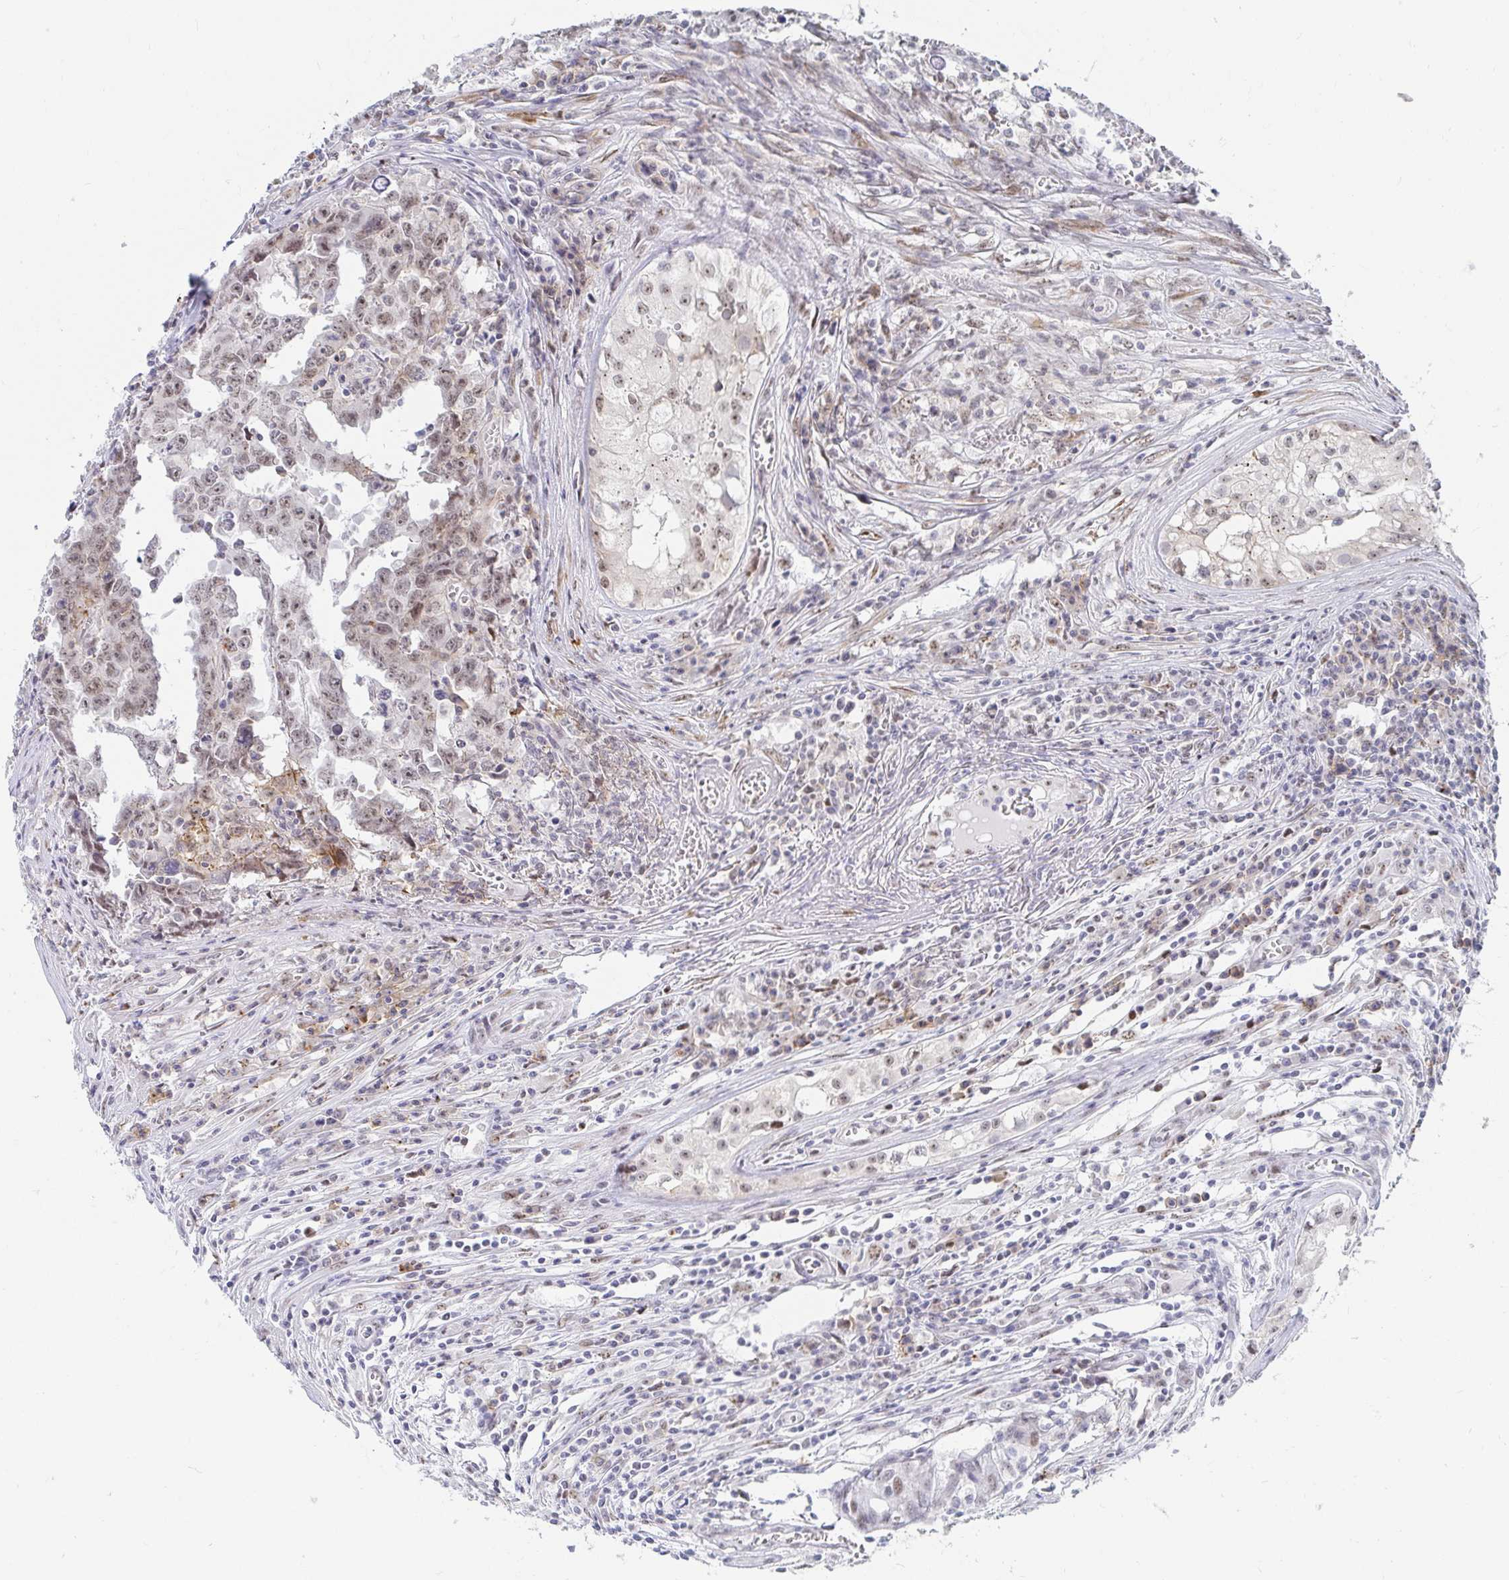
{"staining": {"intensity": "weak", "quantity": ">75%", "location": "nuclear"}, "tissue": "testis cancer", "cell_type": "Tumor cells", "image_type": "cancer", "snomed": [{"axis": "morphology", "description": "Carcinoma, Embryonal, NOS"}, {"axis": "topography", "description": "Testis"}], "caption": "A high-resolution photomicrograph shows immunohistochemistry staining of testis embryonal carcinoma, which shows weak nuclear expression in about >75% of tumor cells. (Brightfield microscopy of DAB IHC at high magnification).", "gene": "COL28A1", "patient": {"sex": "male", "age": 22}}